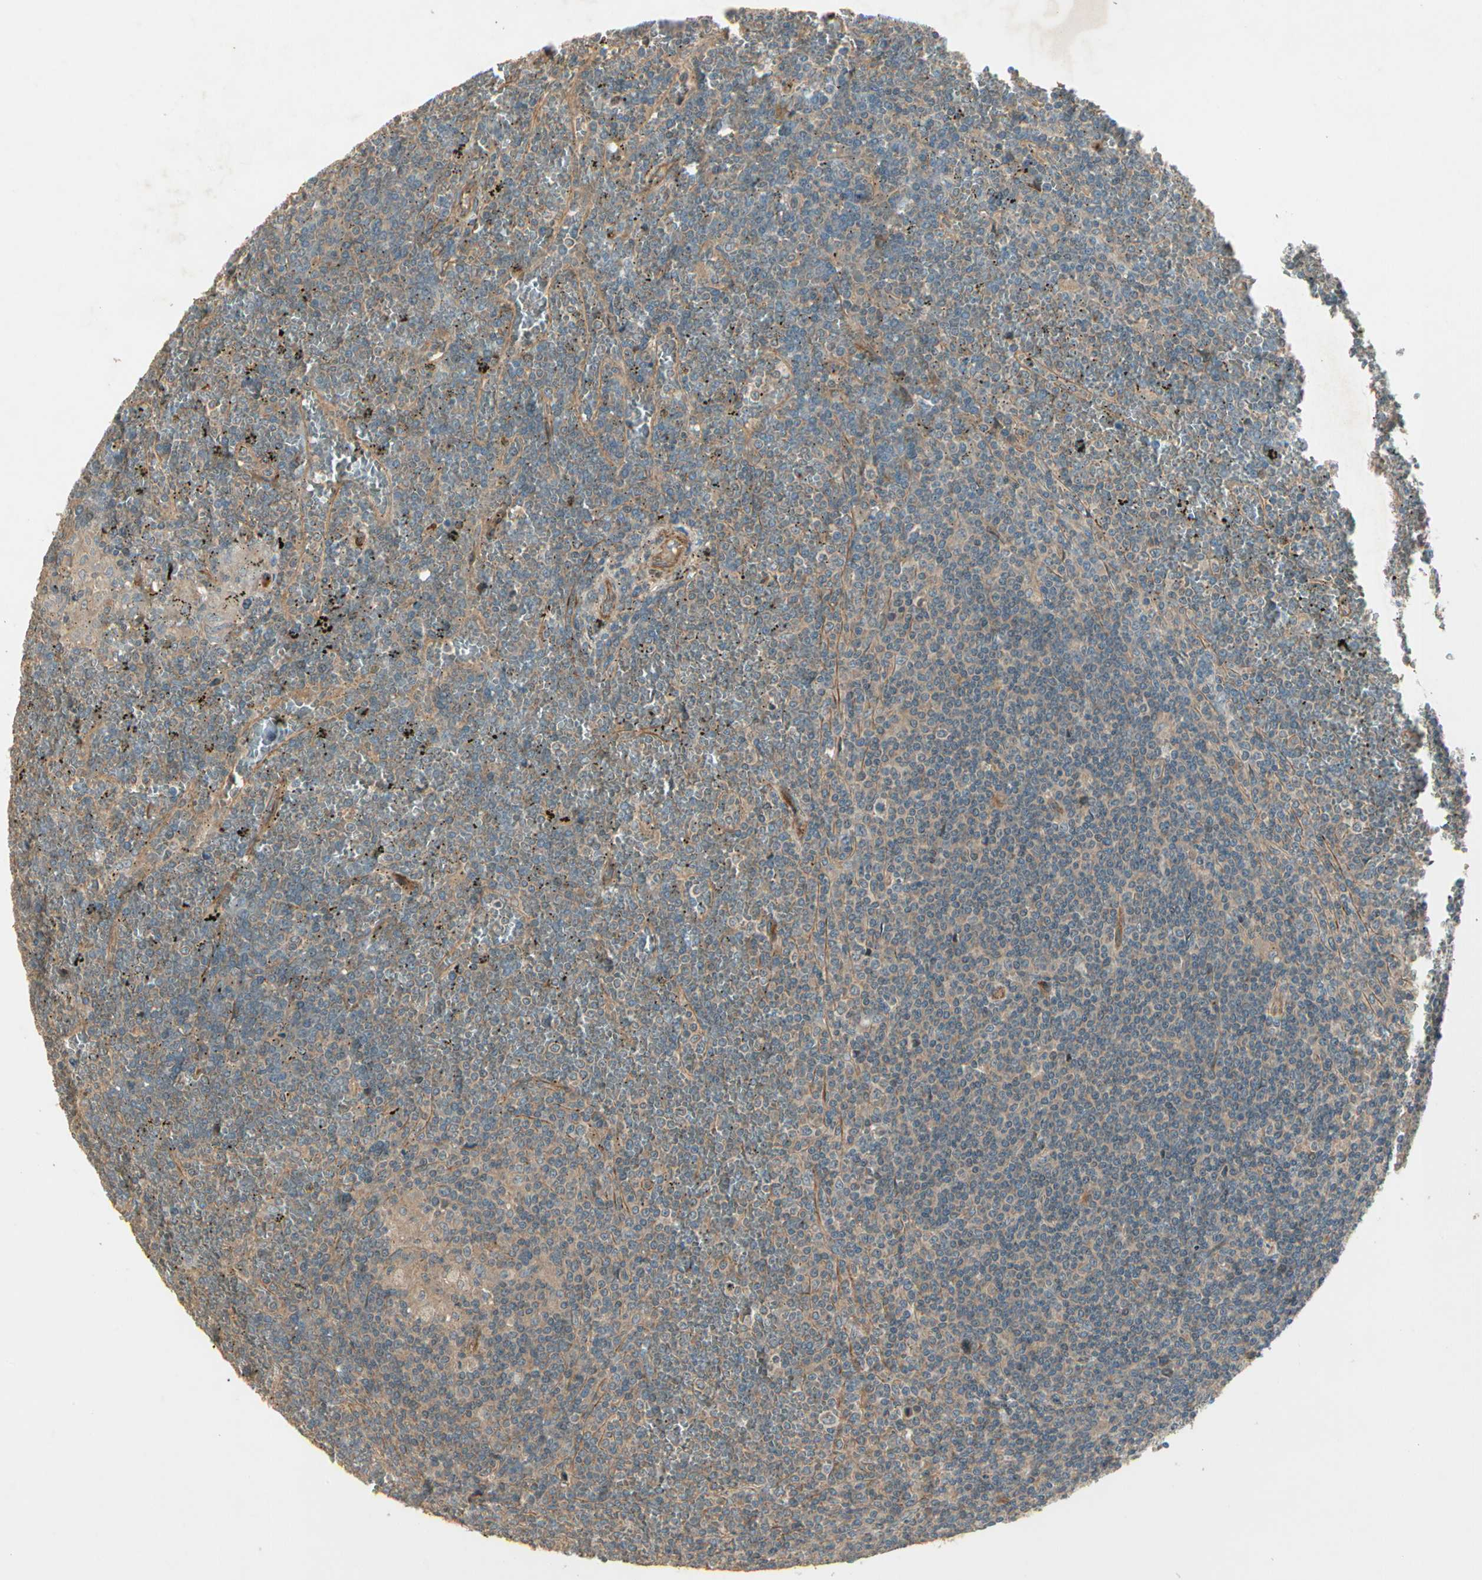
{"staining": {"intensity": "weak", "quantity": ">75%", "location": "cytoplasmic/membranous"}, "tissue": "lymphoma", "cell_type": "Tumor cells", "image_type": "cancer", "snomed": [{"axis": "morphology", "description": "Malignant lymphoma, non-Hodgkin's type, Low grade"}, {"axis": "topography", "description": "Spleen"}], "caption": "Immunohistochemistry (DAB) staining of lymphoma displays weak cytoplasmic/membranous protein expression in approximately >75% of tumor cells.", "gene": "ACVR1", "patient": {"sex": "female", "age": 19}}